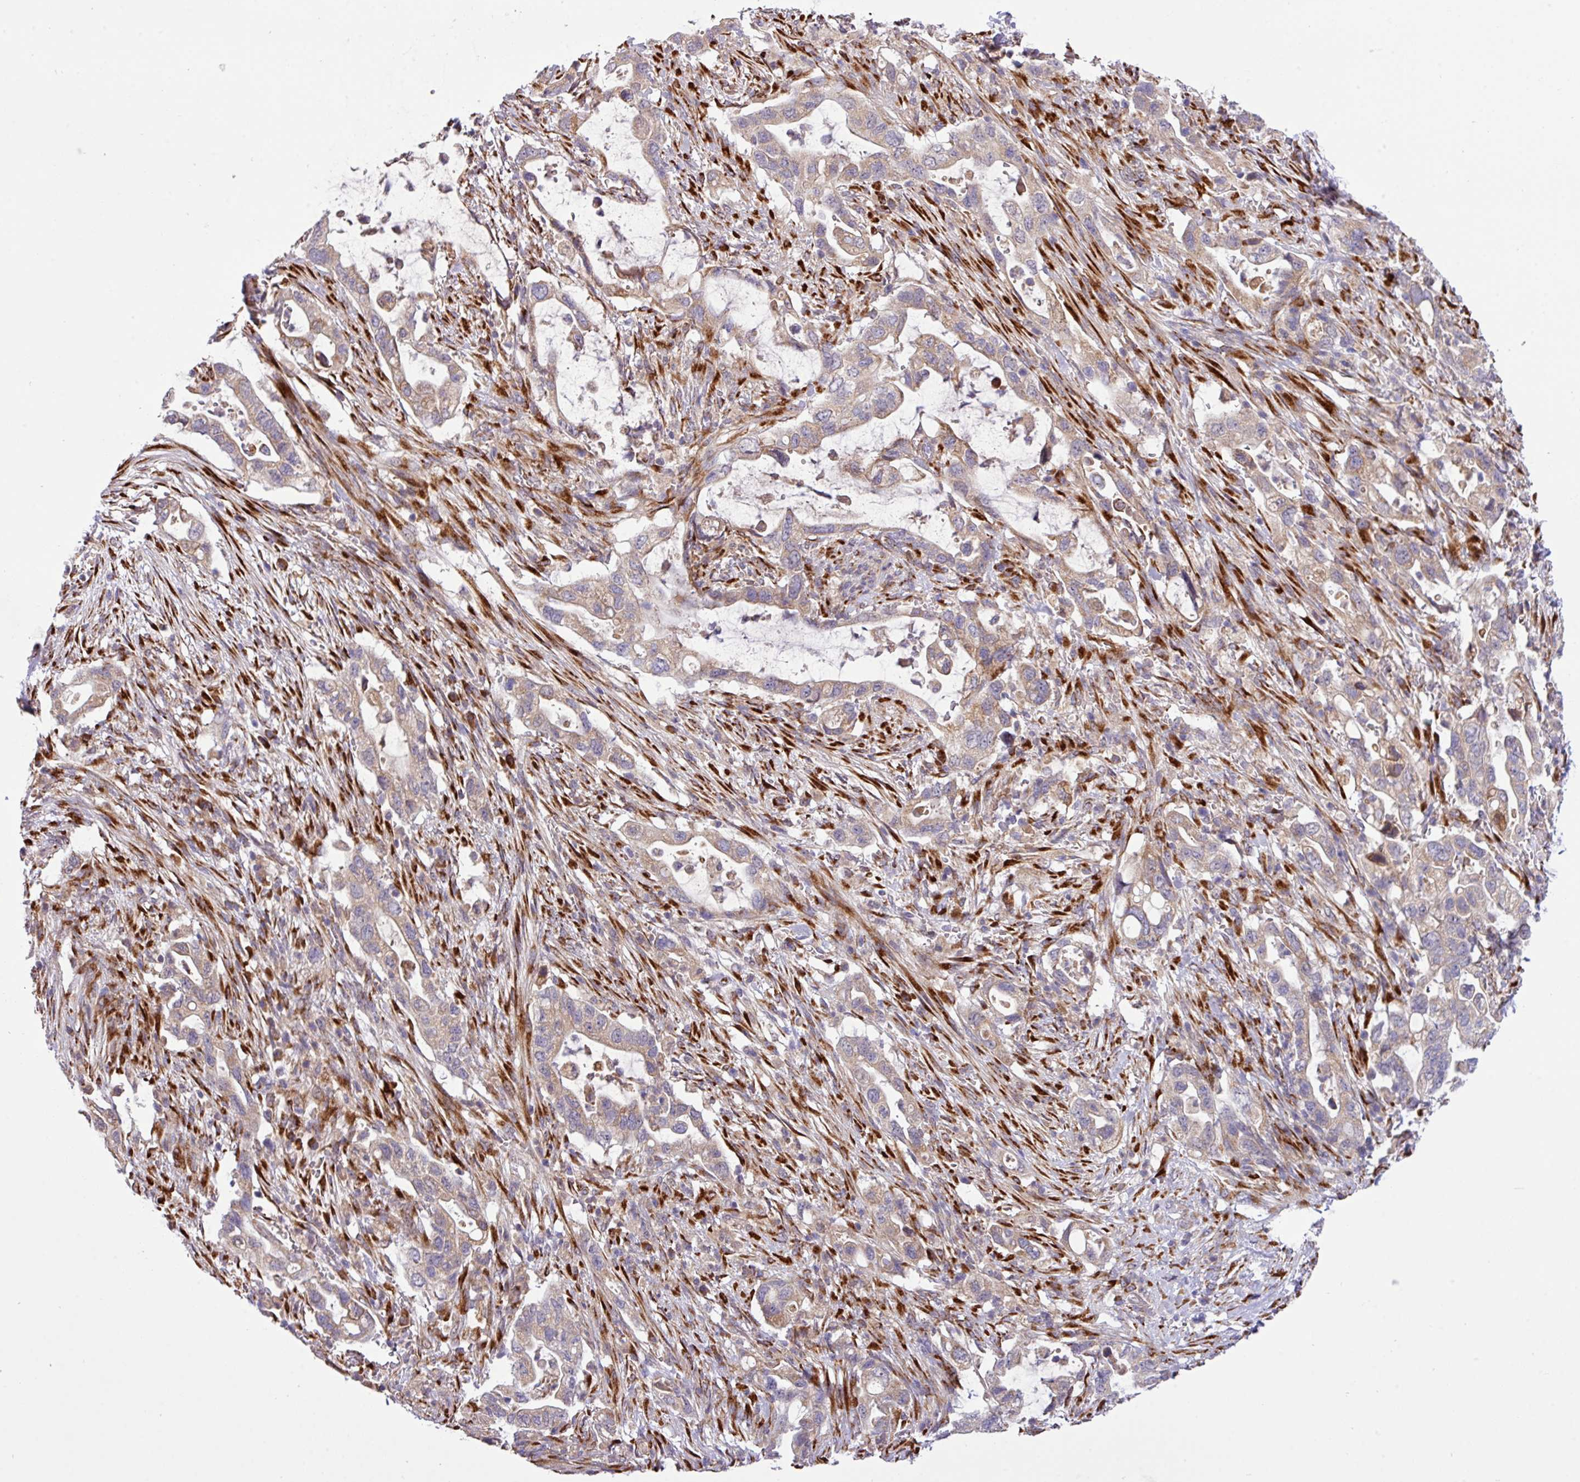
{"staining": {"intensity": "weak", "quantity": ">75%", "location": "cytoplasmic/membranous"}, "tissue": "pancreatic cancer", "cell_type": "Tumor cells", "image_type": "cancer", "snomed": [{"axis": "morphology", "description": "Adenocarcinoma, NOS"}, {"axis": "topography", "description": "Pancreas"}], "caption": "Protein analysis of pancreatic adenocarcinoma tissue displays weak cytoplasmic/membranous staining in approximately >75% of tumor cells.", "gene": "TM2D2", "patient": {"sex": "female", "age": 72}}